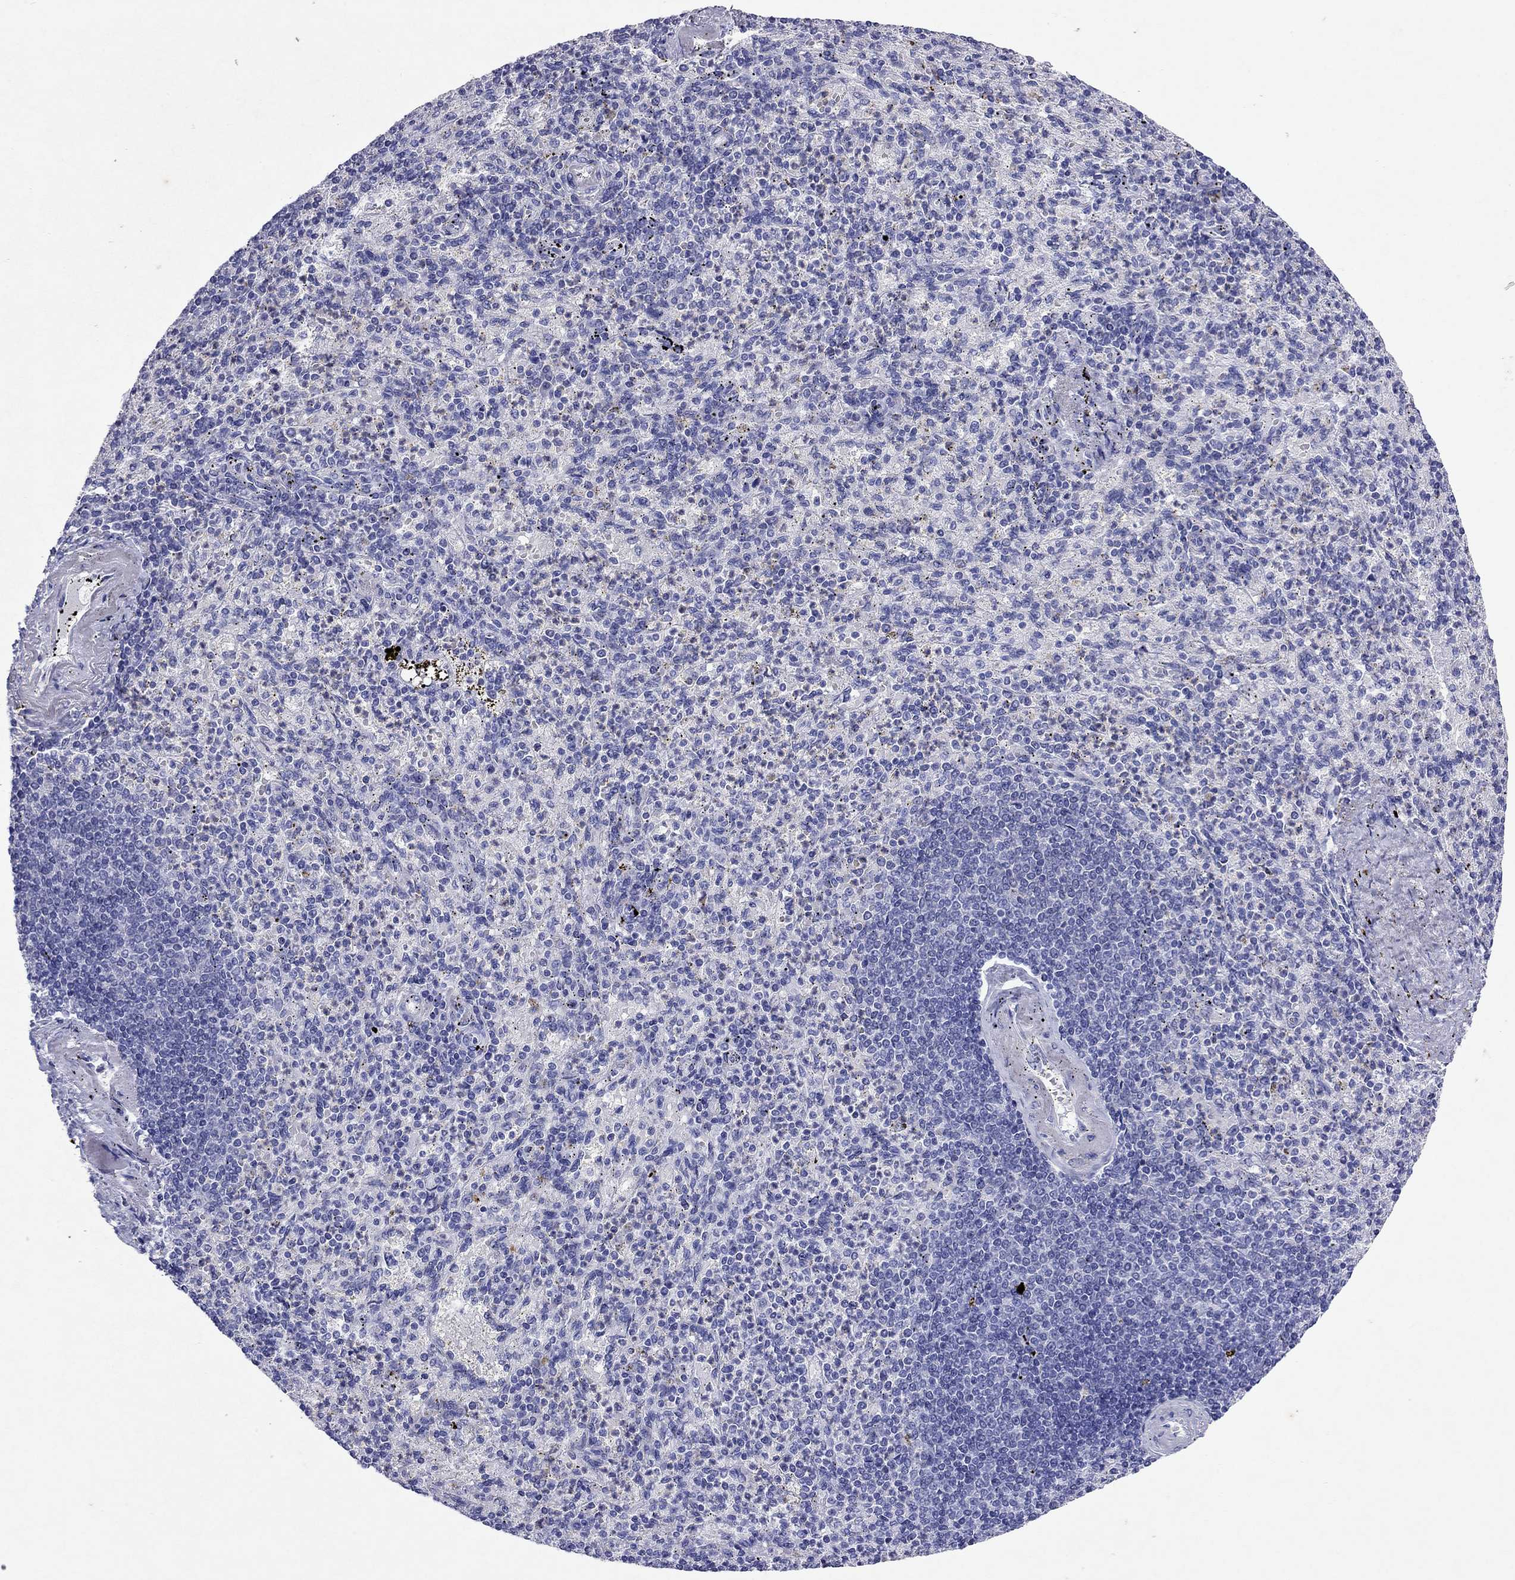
{"staining": {"intensity": "negative", "quantity": "none", "location": "none"}, "tissue": "spleen", "cell_type": "Cells in red pulp", "image_type": "normal", "snomed": [{"axis": "morphology", "description": "Normal tissue, NOS"}, {"axis": "topography", "description": "Spleen"}], "caption": "DAB immunohistochemical staining of normal human spleen exhibits no significant staining in cells in red pulp. Nuclei are stained in blue.", "gene": "ARMC12", "patient": {"sex": "female", "age": 74}}